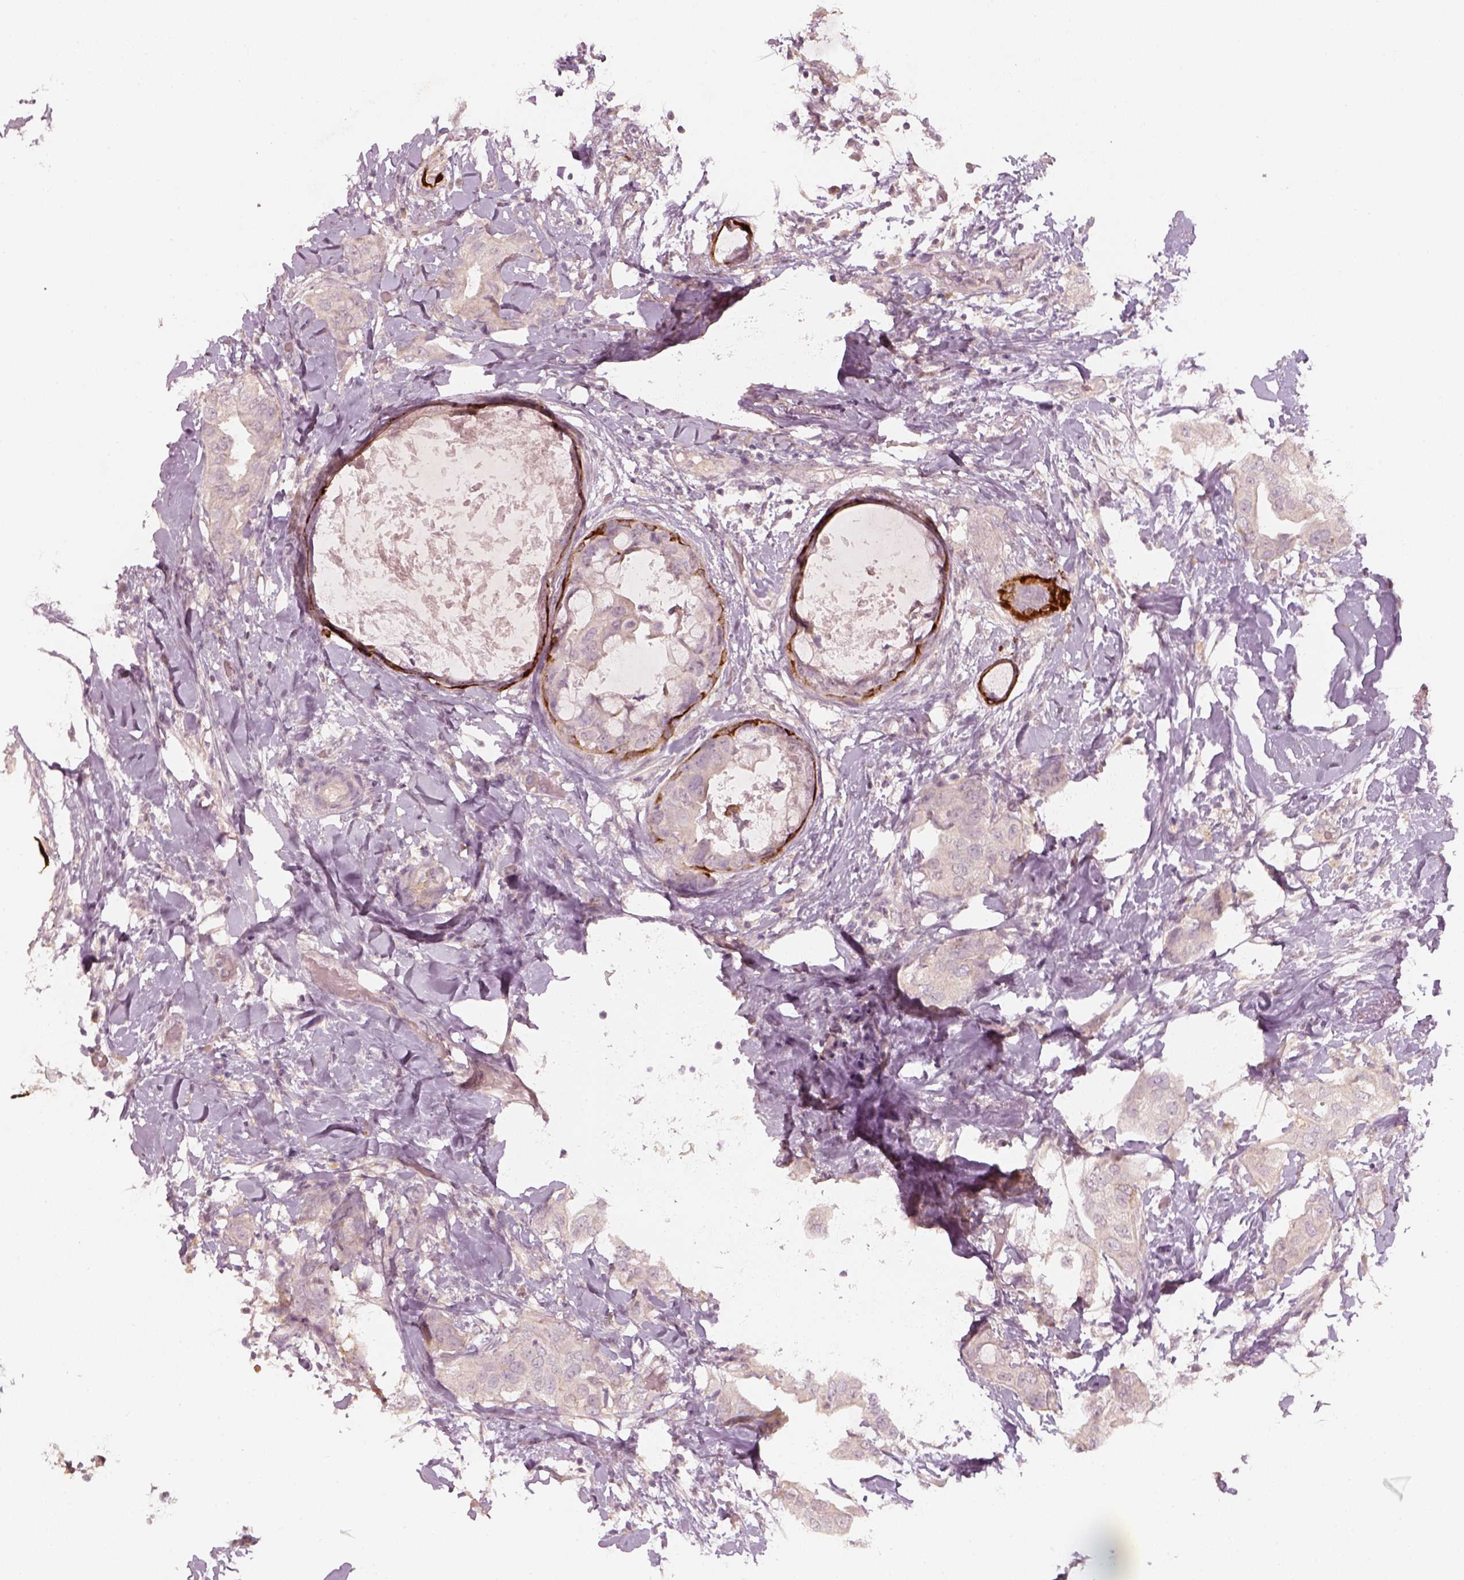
{"staining": {"intensity": "weak", "quantity": ">75%", "location": "cytoplasmic/membranous"}, "tissue": "breast cancer", "cell_type": "Tumor cells", "image_type": "cancer", "snomed": [{"axis": "morphology", "description": "Normal tissue, NOS"}, {"axis": "morphology", "description": "Duct carcinoma"}, {"axis": "topography", "description": "Breast"}], "caption": "Breast cancer stained with a brown dye shows weak cytoplasmic/membranous positive staining in approximately >75% of tumor cells.", "gene": "LAMC2", "patient": {"sex": "female", "age": 40}}